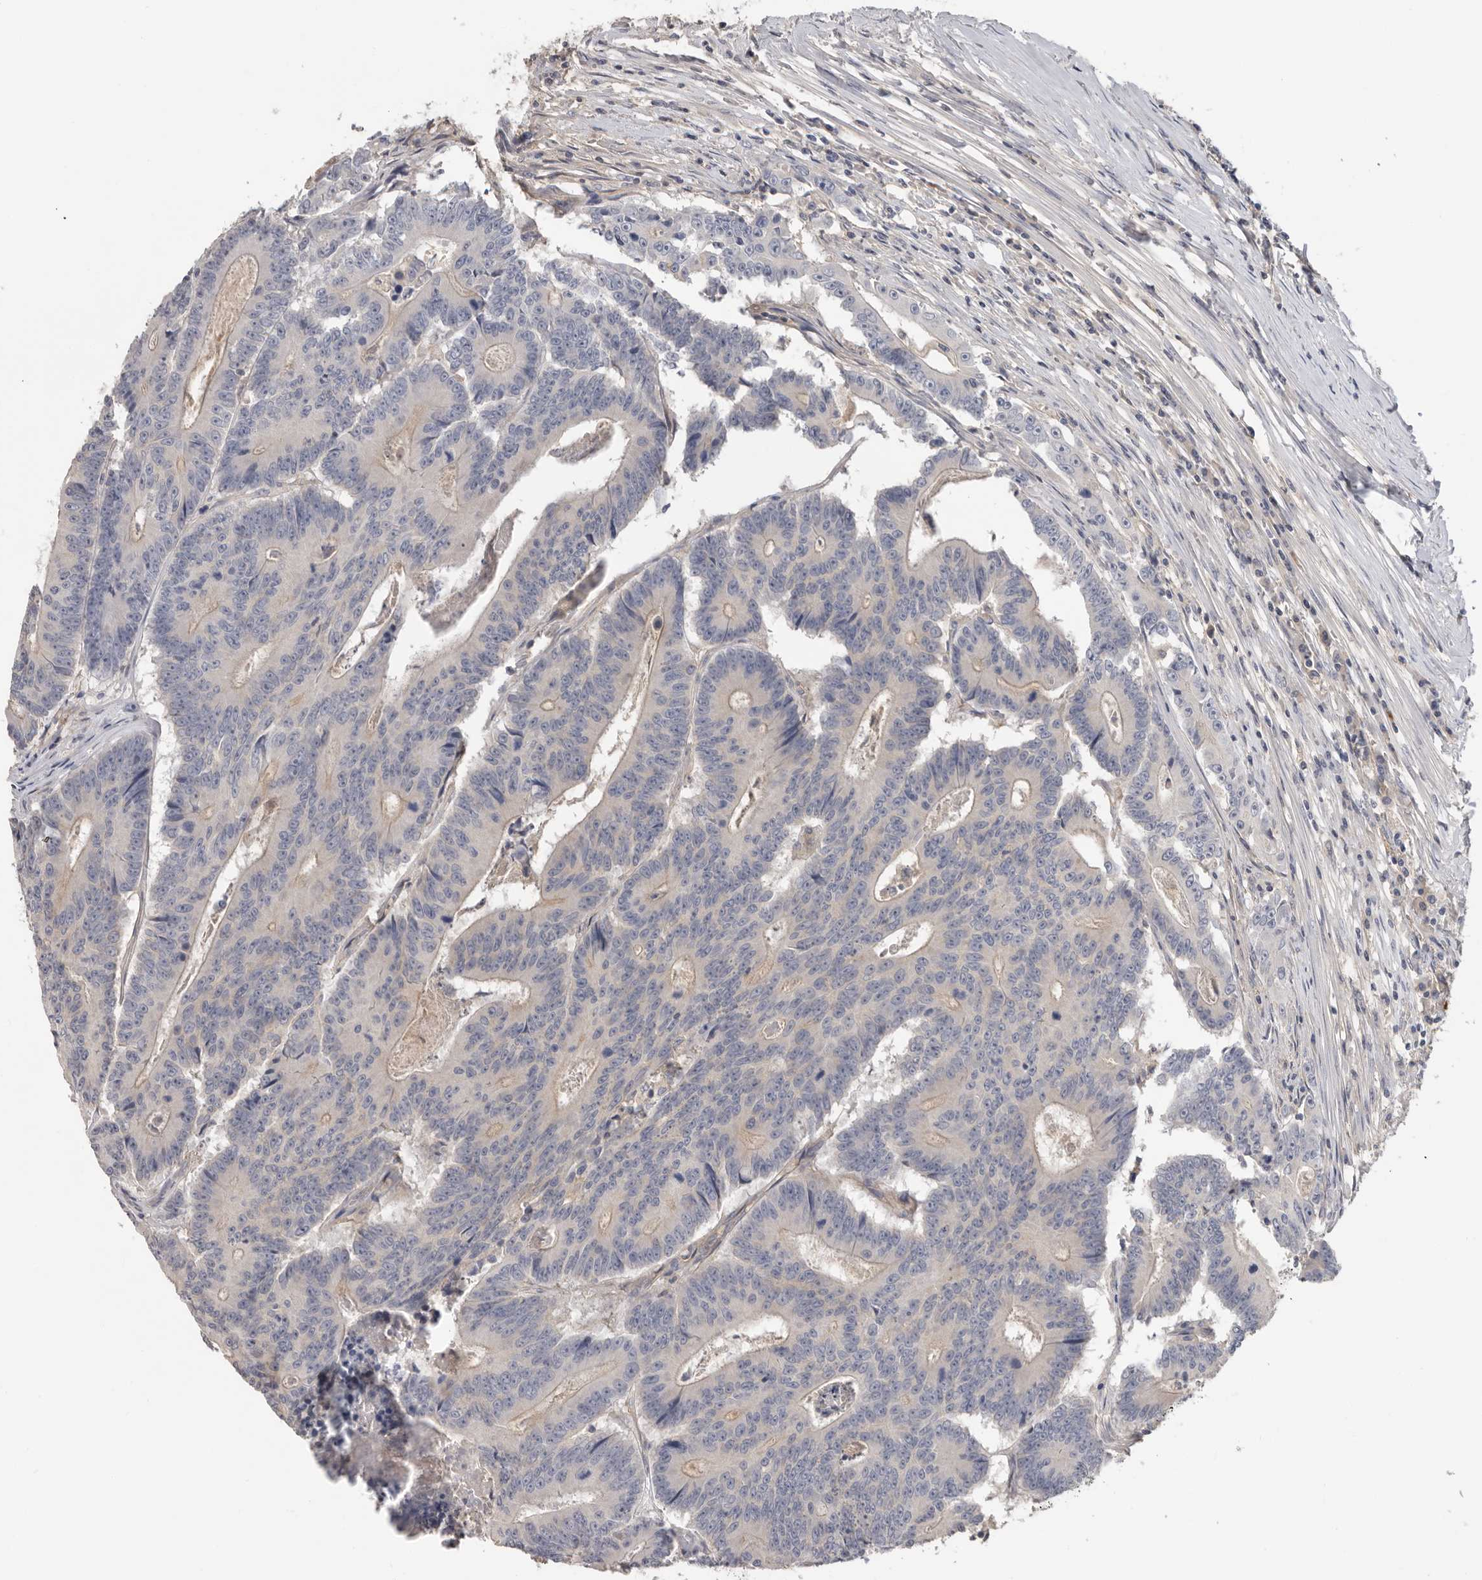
{"staining": {"intensity": "negative", "quantity": "none", "location": "none"}, "tissue": "colorectal cancer", "cell_type": "Tumor cells", "image_type": "cancer", "snomed": [{"axis": "morphology", "description": "Adenocarcinoma, NOS"}, {"axis": "topography", "description": "Colon"}], "caption": "A high-resolution photomicrograph shows immunohistochemistry staining of colorectal adenocarcinoma, which displays no significant expression in tumor cells.", "gene": "WDTC1", "patient": {"sex": "male", "age": 83}}